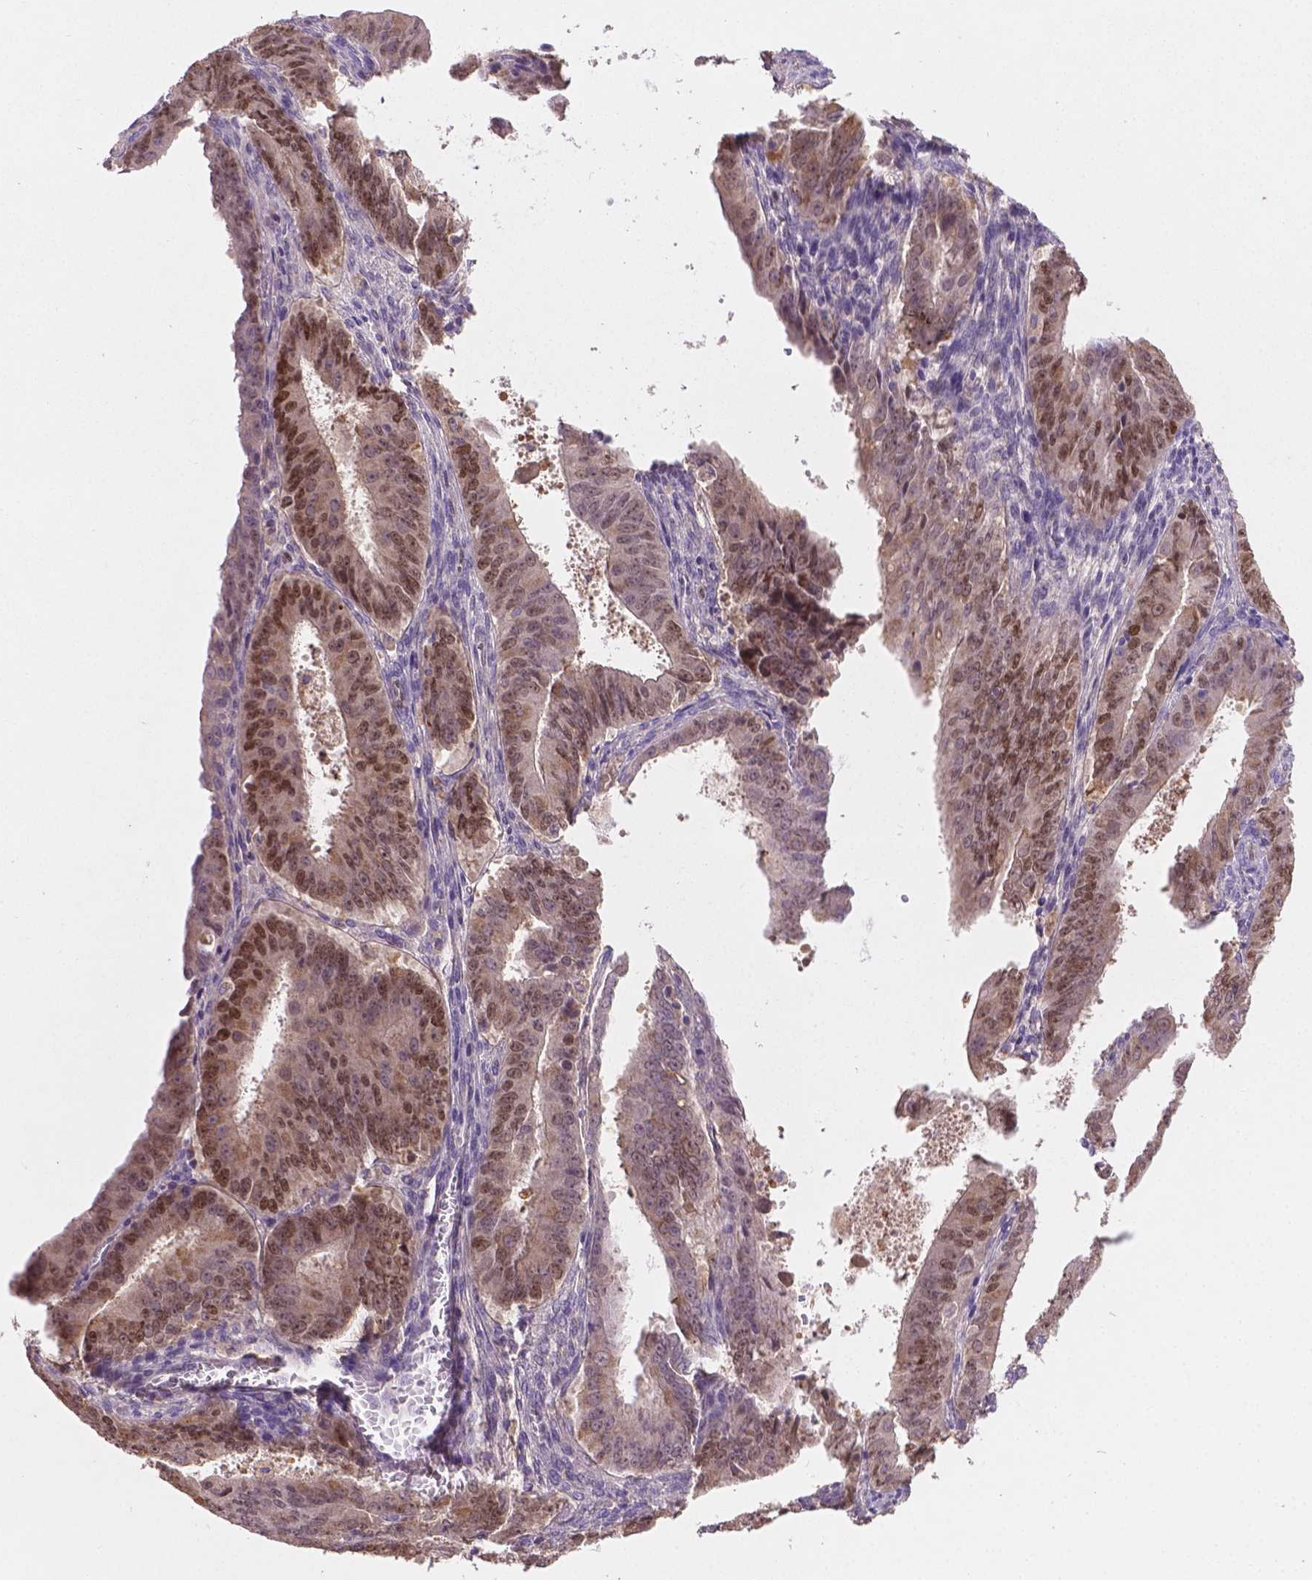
{"staining": {"intensity": "moderate", "quantity": "25%-75%", "location": "nuclear"}, "tissue": "ovarian cancer", "cell_type": "Tumor cells", "image_type": "cancer", "snomed": [{"axis": "morphology", "description": "Carcinoma, endometroid"}, {"axis": "topography", "description": "Ovary"}], "caption": "IHC micrograph of neoplastic tissue: endometroid carcinoma (ovarian) stained using IHC demonstrates medium levels of moderate protein expression localized specifically in the nuclear of tumor cells, appearing as a nuclear brown color.", "gene": "SOX17", "patient": {"sex": "female", "age": 42}}